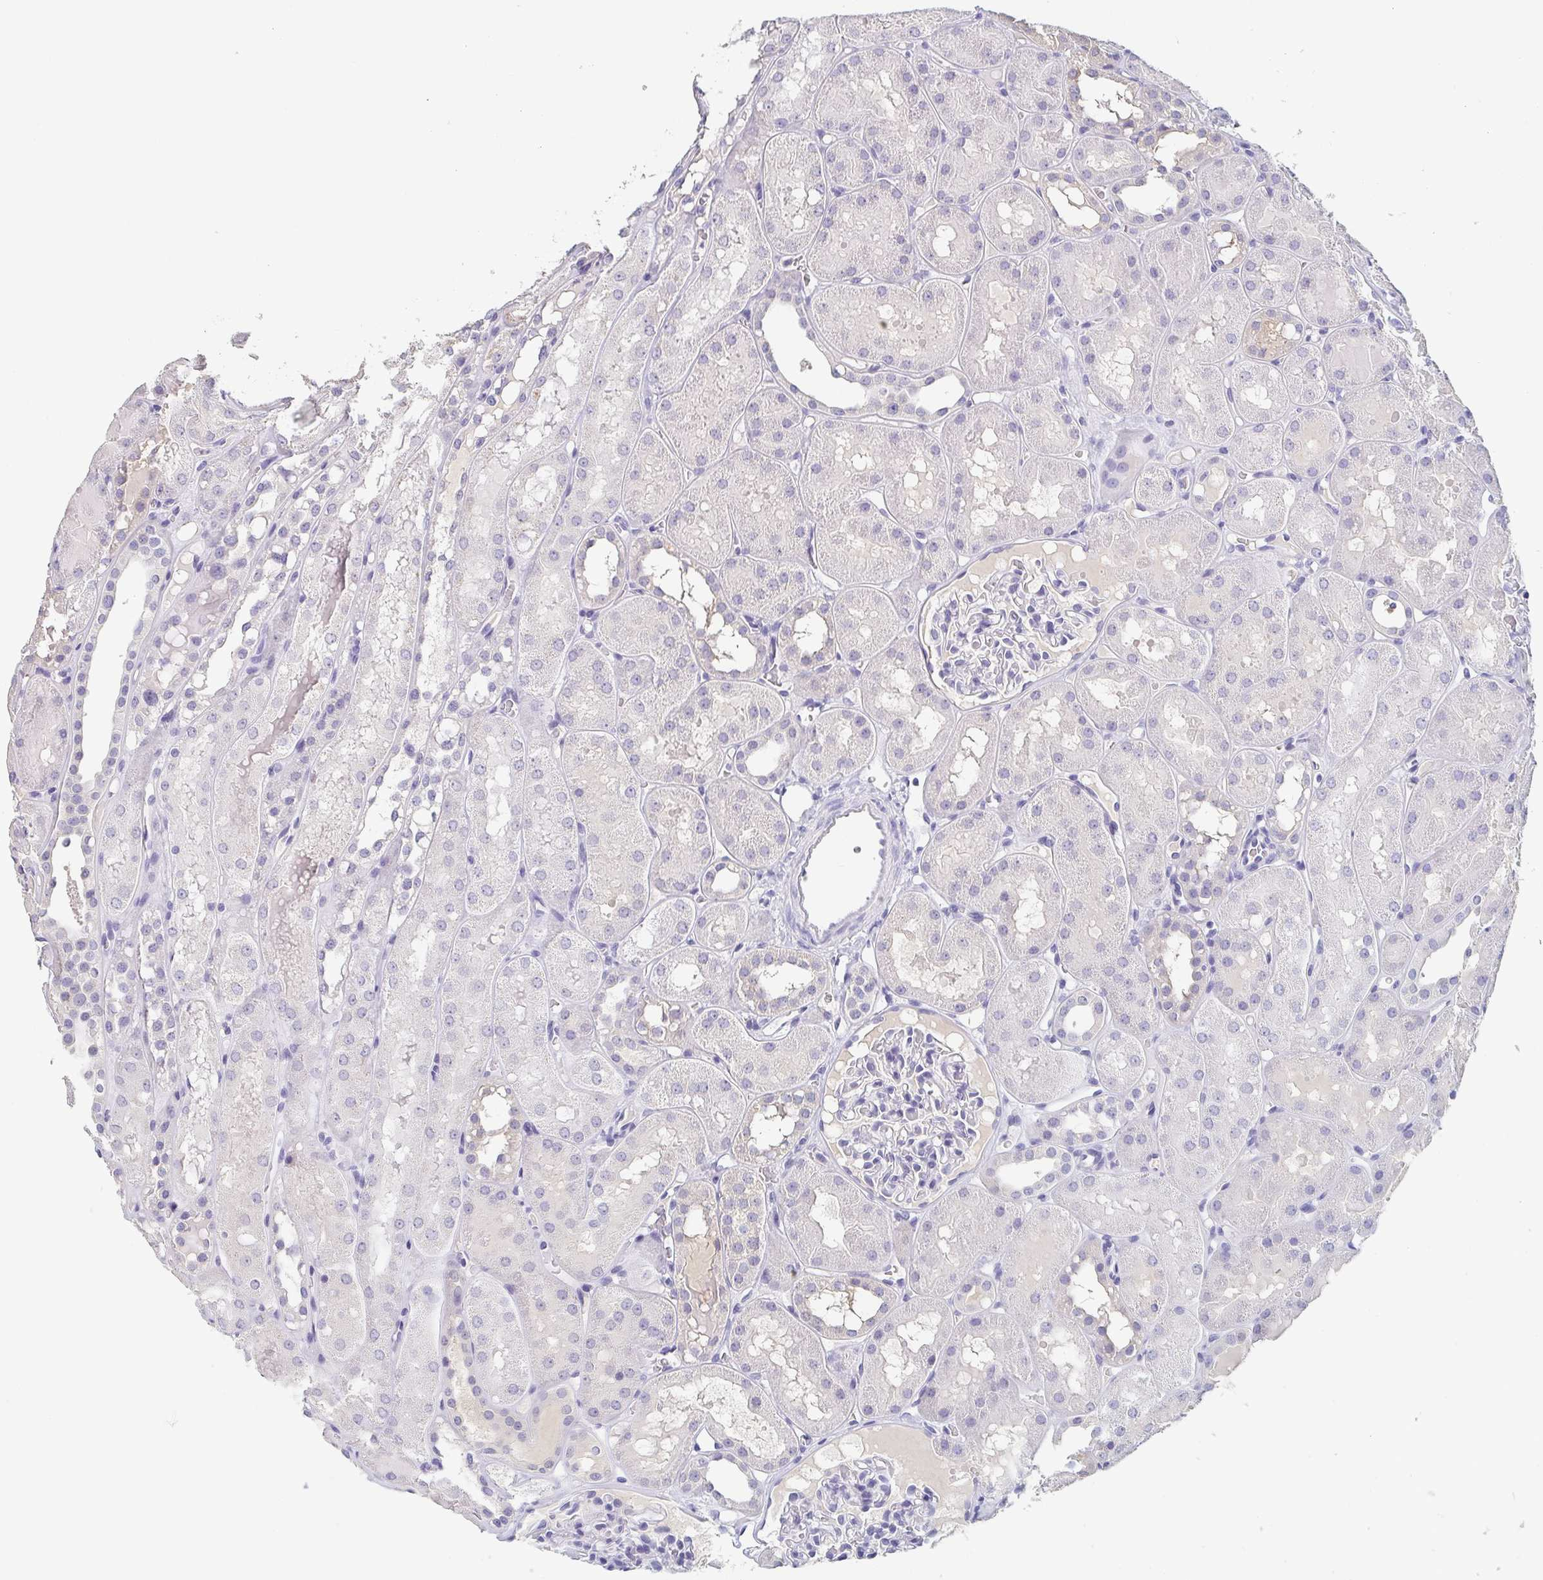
{"staining": {"intensity": "negative", "quantity": "none", "location": "none"}, "tissue": "kidney", "cell_type": "Cells in glomeruli", "image_type": "normal", "snomed": [{"axis": "morphology", "description": "Normal tissue, NOS"}, {"axis": "topography", "description": "Kidney"}, {"axis": "topography", "description": "Urinary bladder"}], "caption": "IHC of normal human kidney reveals no staining in cells in glomeruli.", "gene": "ITLN1", "patient": {"sex": "male", "age": 16}}